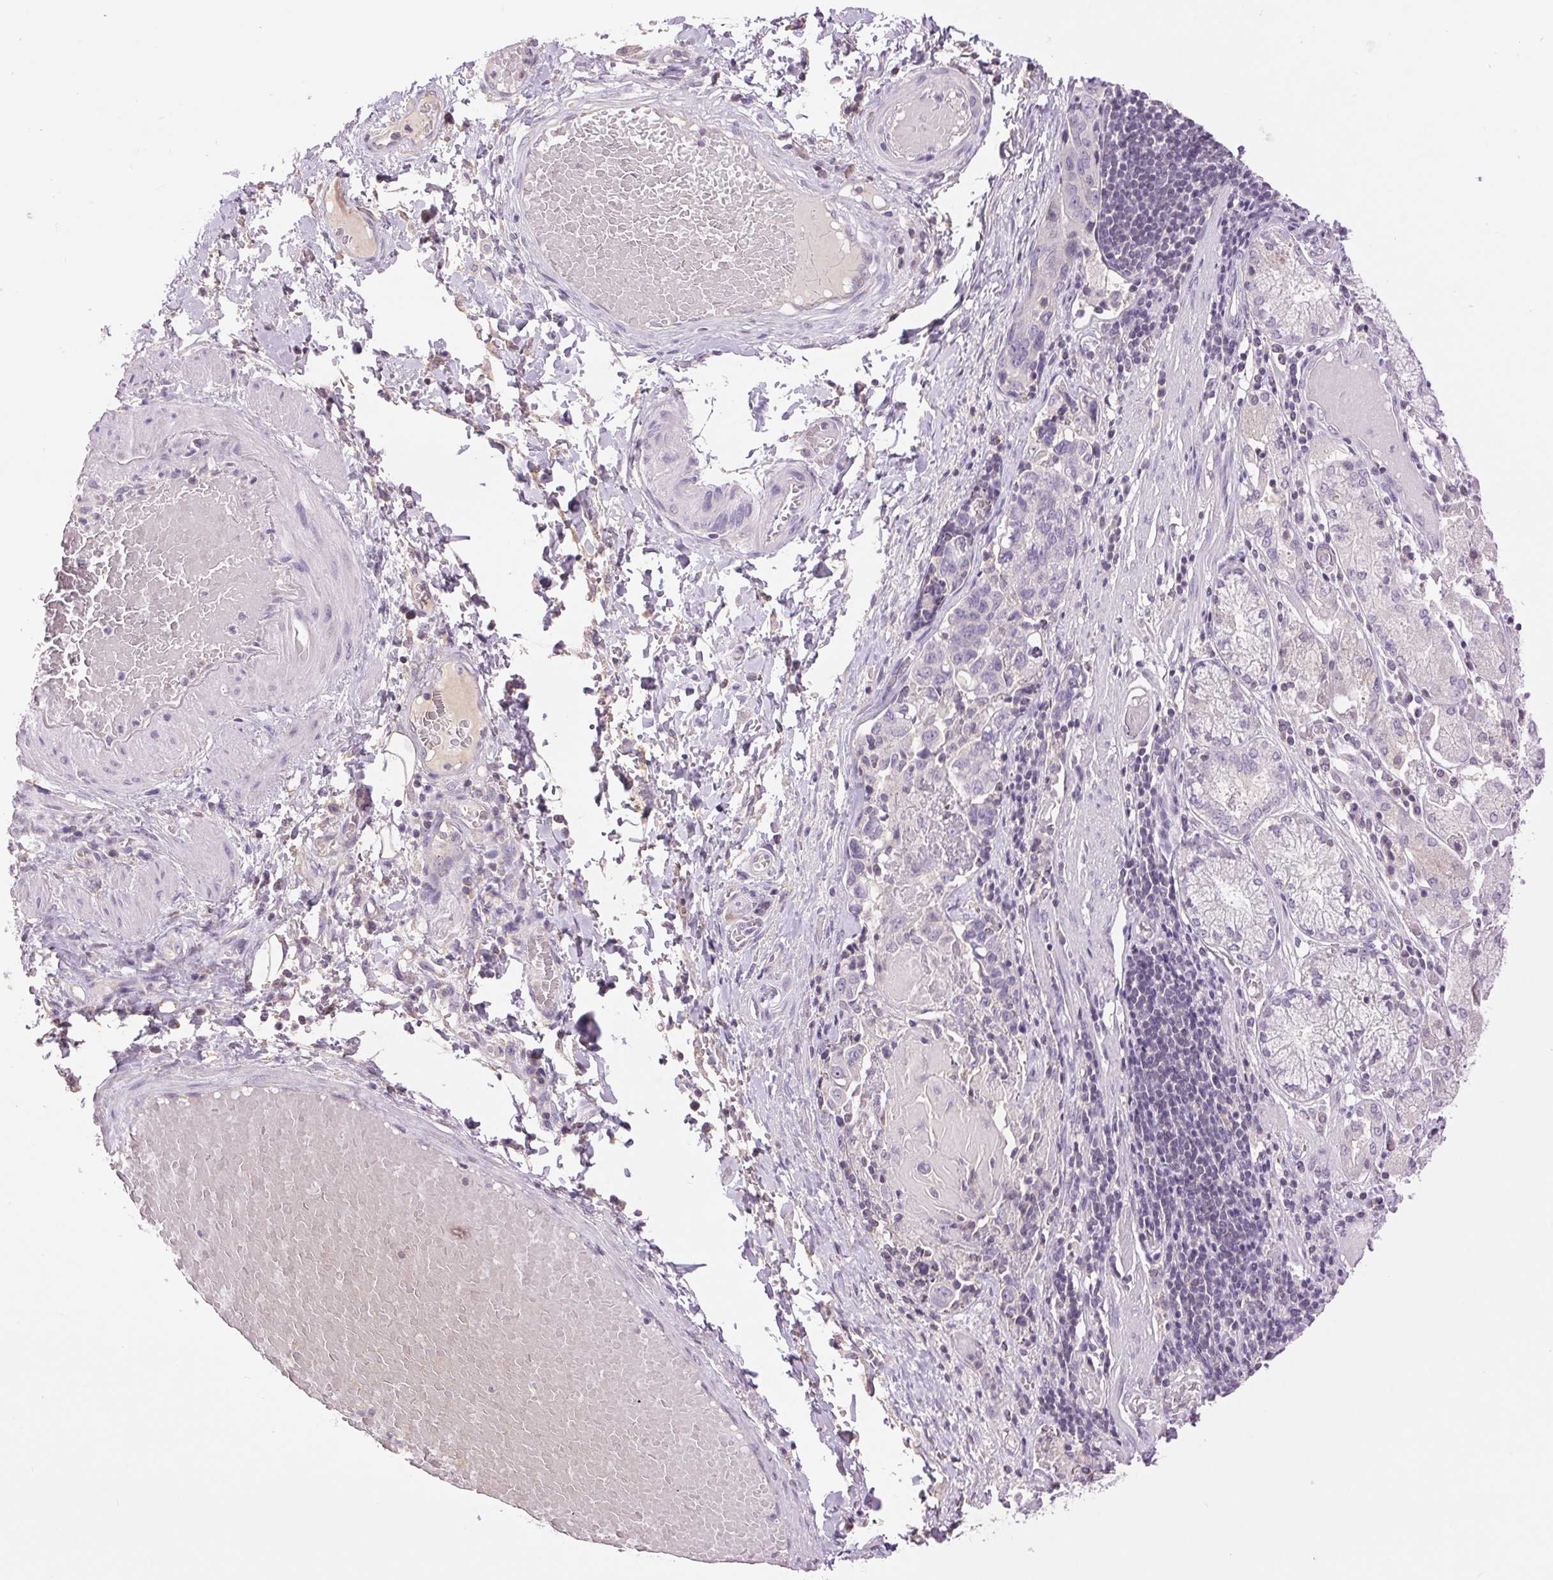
{"staining": {"intensity": "negative", "quantity": "none", "location": "none"}, "tissue": "stomach cancer", "cell_type": "Tumor cells", "image_type": "cancer", "snomed": [{"axis": "morphology", "description": "Adenocarcinoma, NOS"}, {"axis": "topography", "description": "Stomach, upper"}, {"axis": "topography", "description": "Stomach"}], "caption": "Stomach cancer (adenocarcinoma) was stained to show a protein in brown. There is no significant staining in tumor cells. (IHC, brightfield microscopy, high magnification).", "gene": "FXYD4", "patient": {"sex": "male", "age": 62}}